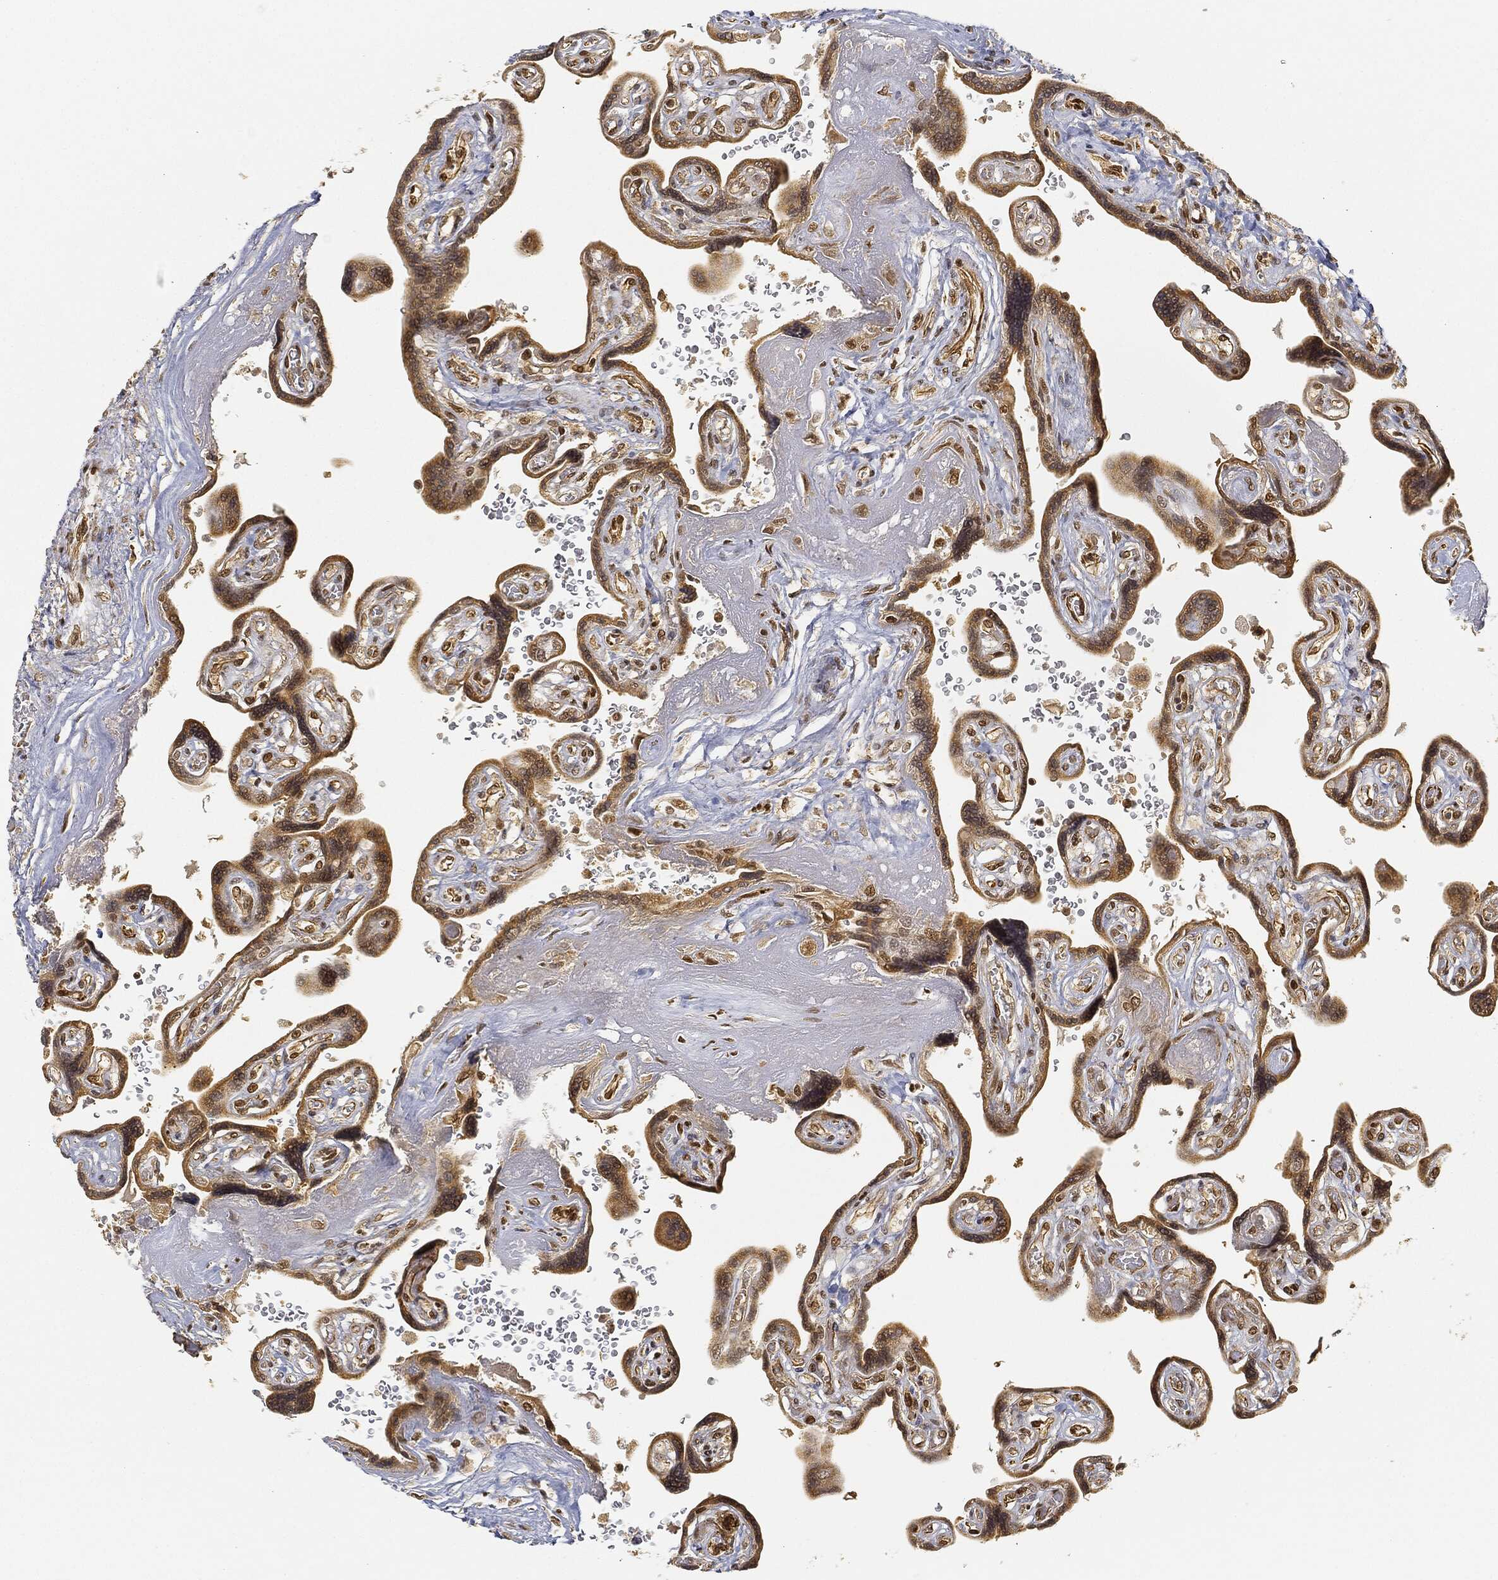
{"staining": {"intensity": "moderate", "quantity": "25%-75%", "location": "nuclear"}, "tissue": "placenta", "cell_type": "Decidual cells", "image_type": "normal", "snomed": [{"axis": "morphology", "description": "Normal tissue, NOS"}, {"axis": "topography", "description": "Placenta"}], "caption": "A photomicrograph of human placenta stained for a protein displays moderate nuclear brown staining in decidual cells.", "gene": "CIB1", "patient": {"sex": "female", "age": 32}}